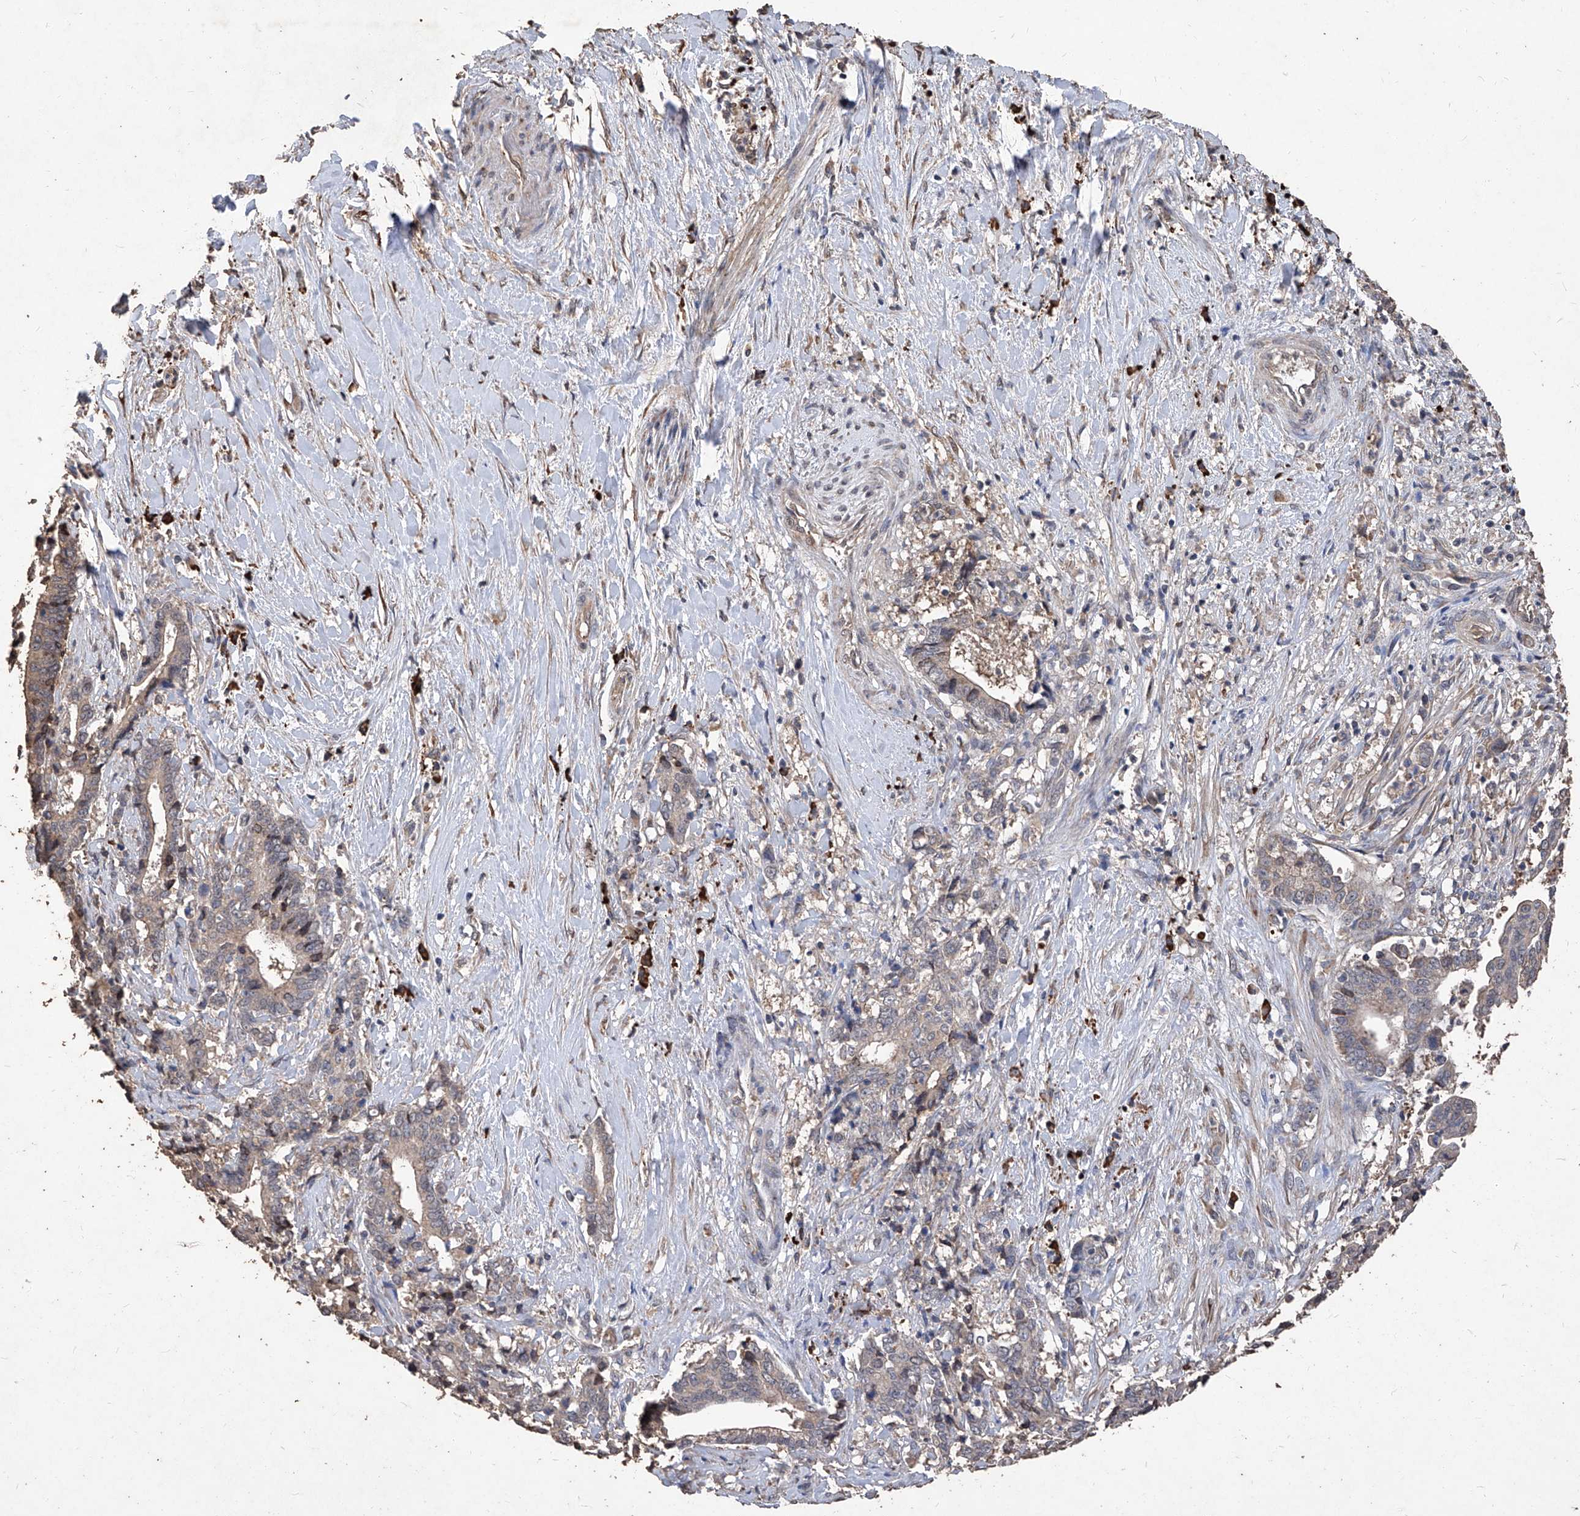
{"staining": {"intensity": "weak", "quantity": "<25%", "location": "cytoplasmic/membranous"}, "tissue": "liver cancer", "cell_type": "Tumor cells", "image_type": "cancer", "snomed": [{"axis": "morphology", "description": "Cholangiocarcinoma"}, {"axis": "topography", "description": "Liver"}], "caption": "Immunohistochemistry (IHC) photomicrograph of liver cholangiocarcinoma stained for a protein (brown), which exhibits no expression in tumor cells.", "gene": "EML1", "patient": {"sex": "male", "age": 57}}